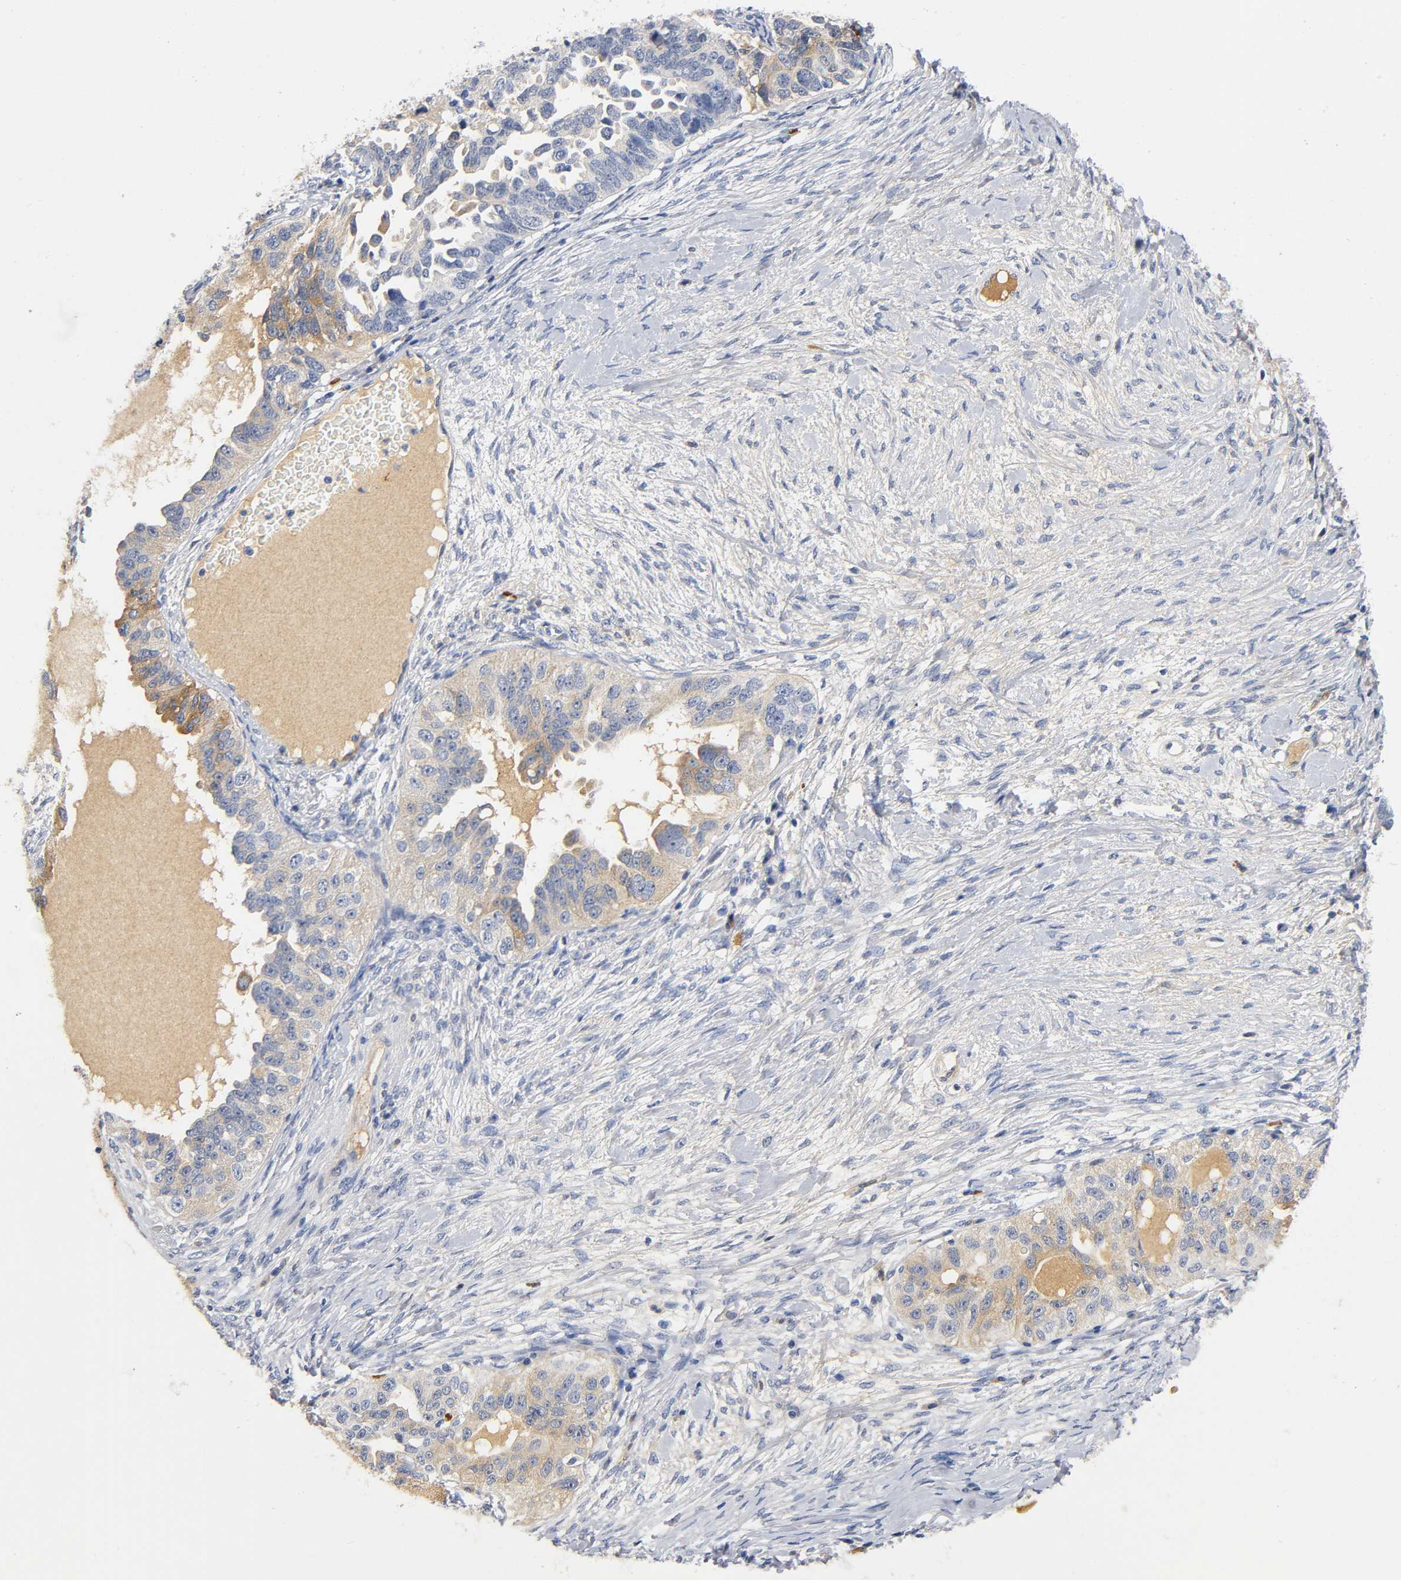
{"staining": {"intensity": "weak", "quantity": "<25%", "location": "cytoplasmic/membranous"}, "tissue": "ovarian cancer", "cell_type": "Tumor cells", "image_type": "cancer", "snomed": [{"axis": "morphology", "description": "Cystadenocarcinoma, serous, NOS"}, {"axis": "topography", "description": "Ovary"}], "caption": "This is an immunohistochemistry histopathology image of ovarian serous cystadenocarcinoma. There is no expression in tumor cells.", "gene": "TNC", "patient": {"sex": "female", "age": 82}}